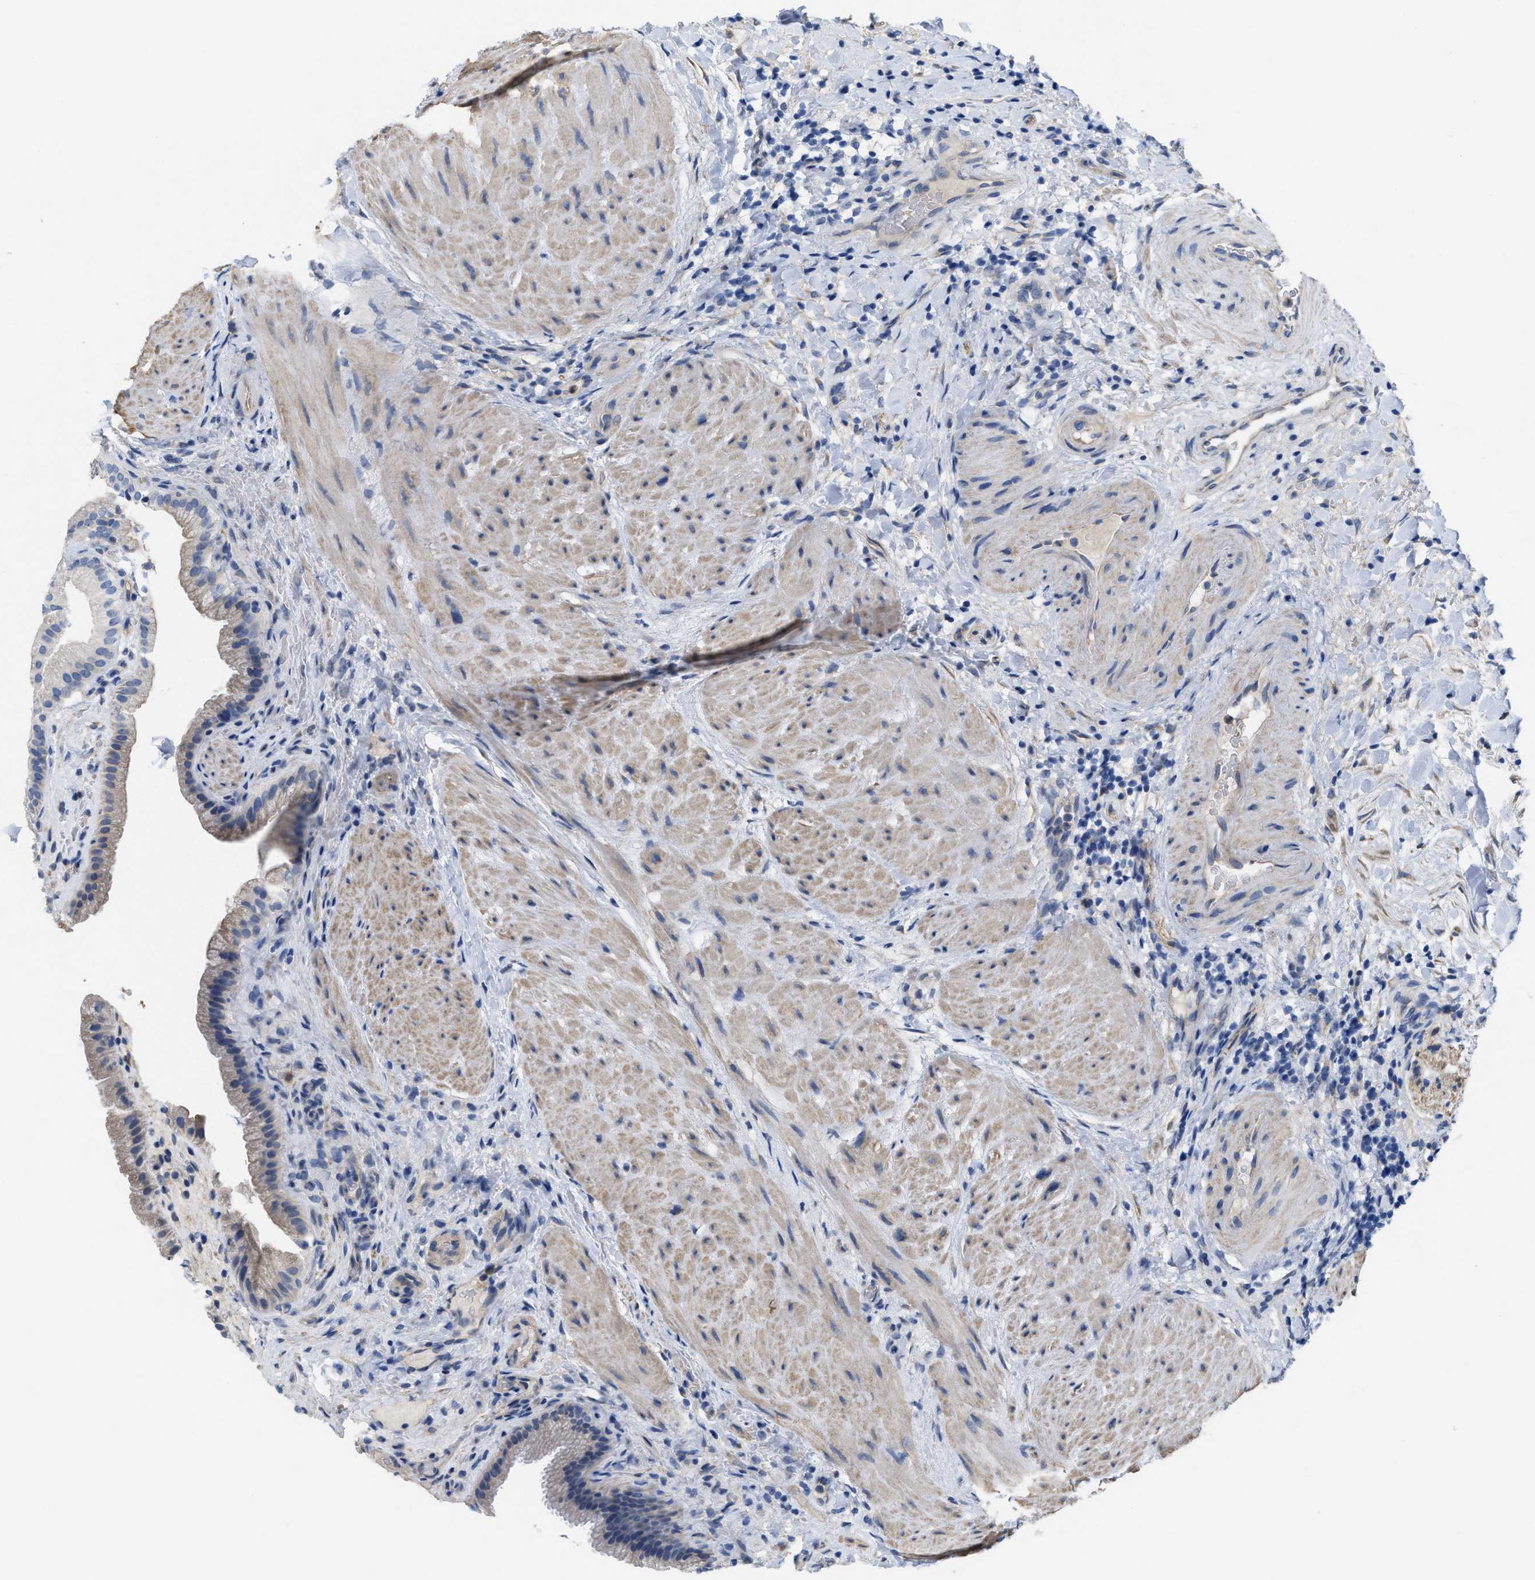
{"staining": {"intensity": "weak", "quantity": "25%-75%", "location": "cytoplasmic/membranous"}, "tissue": "gallbladder", "cell_type": "Glandular cells", "image_type": "normal", "snomed": [{"axis": "morphology", "description": "Normal tissue, NOS"}, {"axis": "topography", "description": "Gallbladder"}], "caption": "IHC (DAB) staining of normal gallbladder exhibits weak cytoplasmic/membranous protein positivity in about 25%-75% of glandular cells.", "gene": "CPA2", "patient": {"sex": "male", "age": 49}}